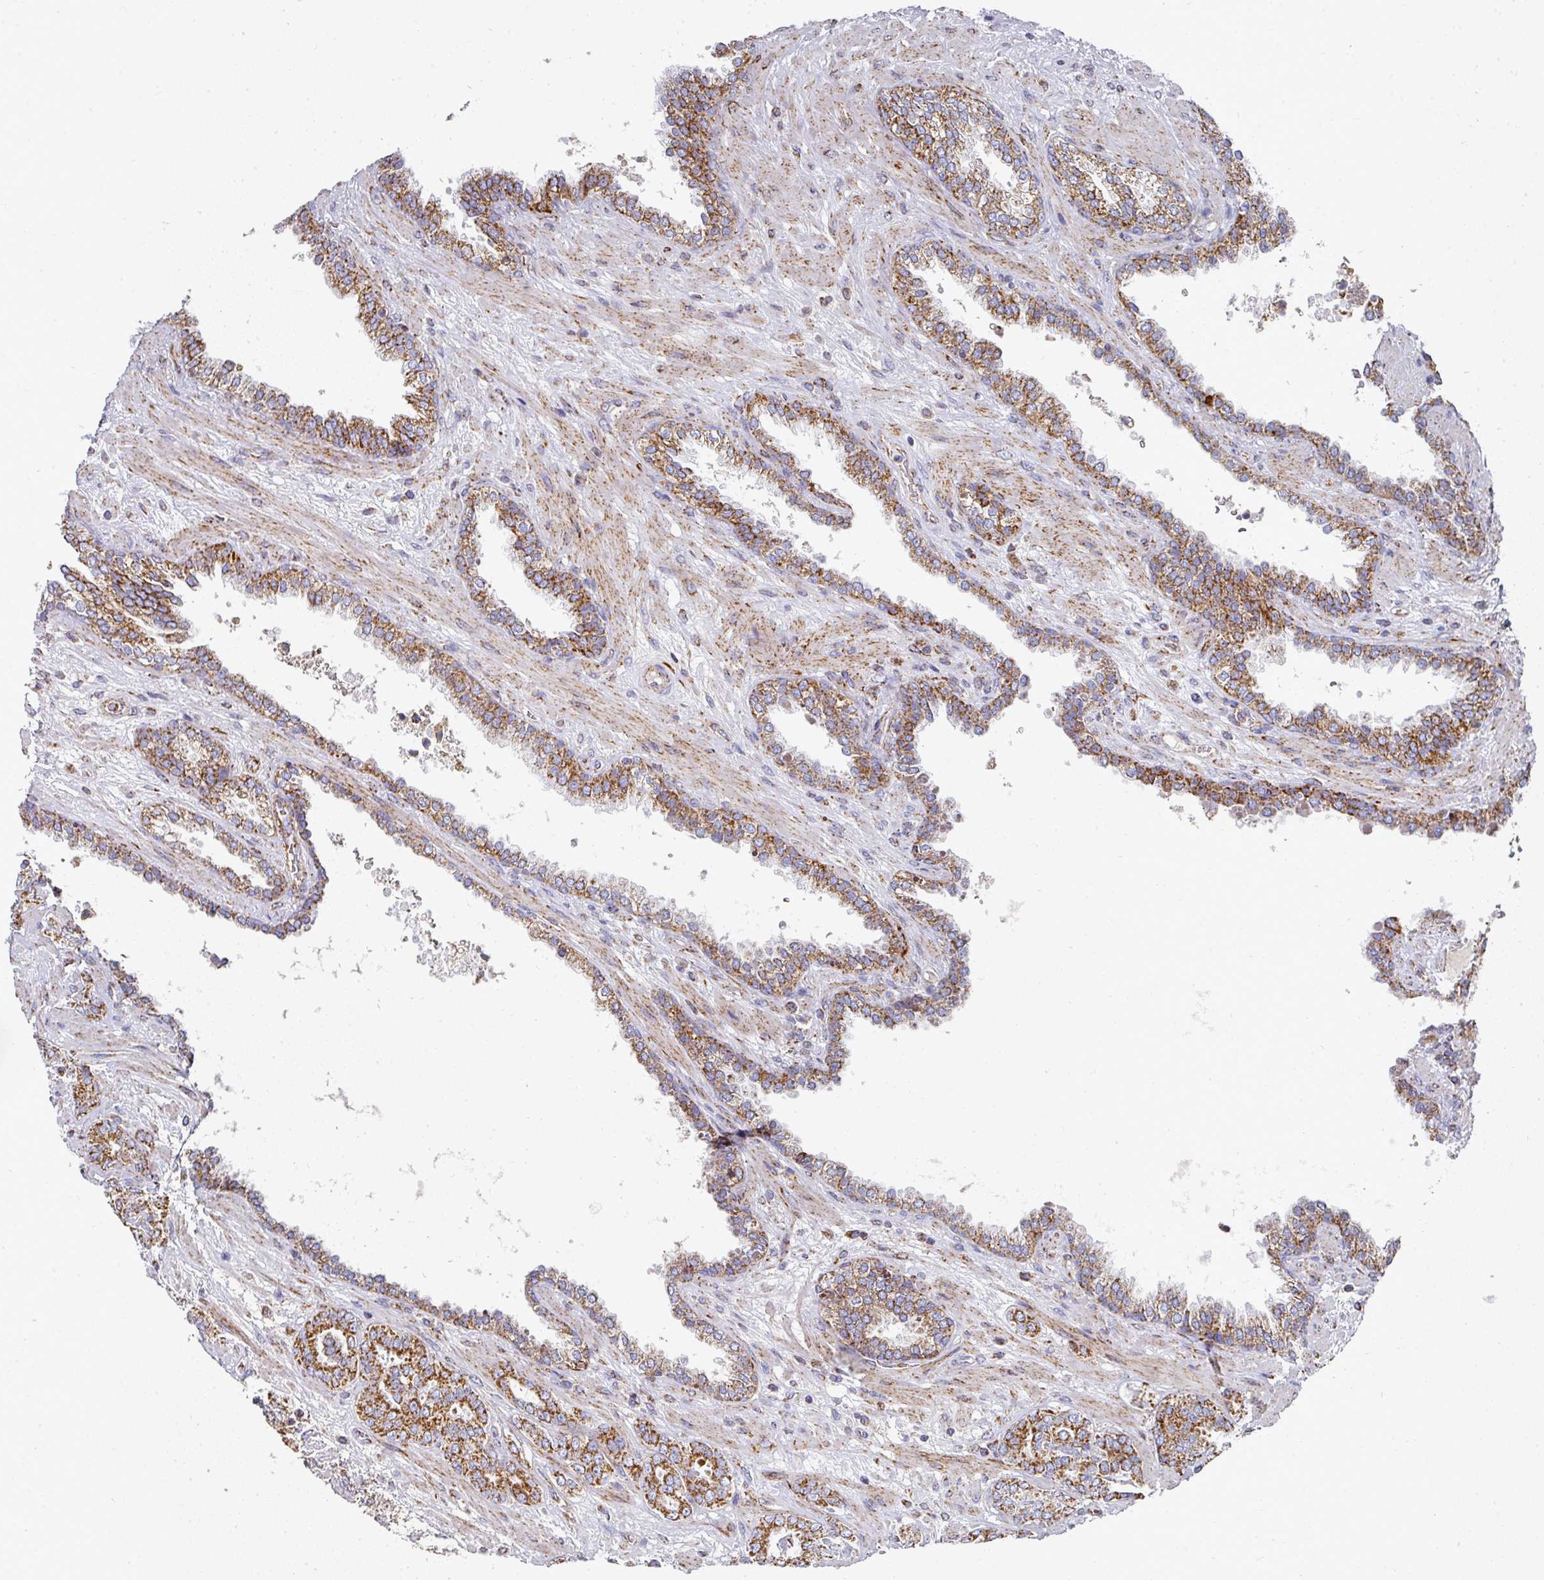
{"staining": {"intensity": "strong", "quantity": ">75%", "location": "cytoplasmic/membranous"}, "tissue": "prostate cancer", "cell_type": "Tumor cells", "image_type": "cancer", "snomed": [{"axis": "morphology", "description": "Adenocarcinoma, High grade"}, {"axis": "topography", "description": "Prostate"}], "caption": "Immunohistochemical staining of human high-grade adenocarcinoma (prostate) exhibits strong cytoplasmic/membranous protein positivity in about >75% of tumor cells. The staining was performed using DAB to visualize the protein expression in brown, while the nuclei were stained in blue with hematoxylin (Magnification: 20x).", "gene": "UQCRFS1", "patient": {"sex": "male", "age": 71}}